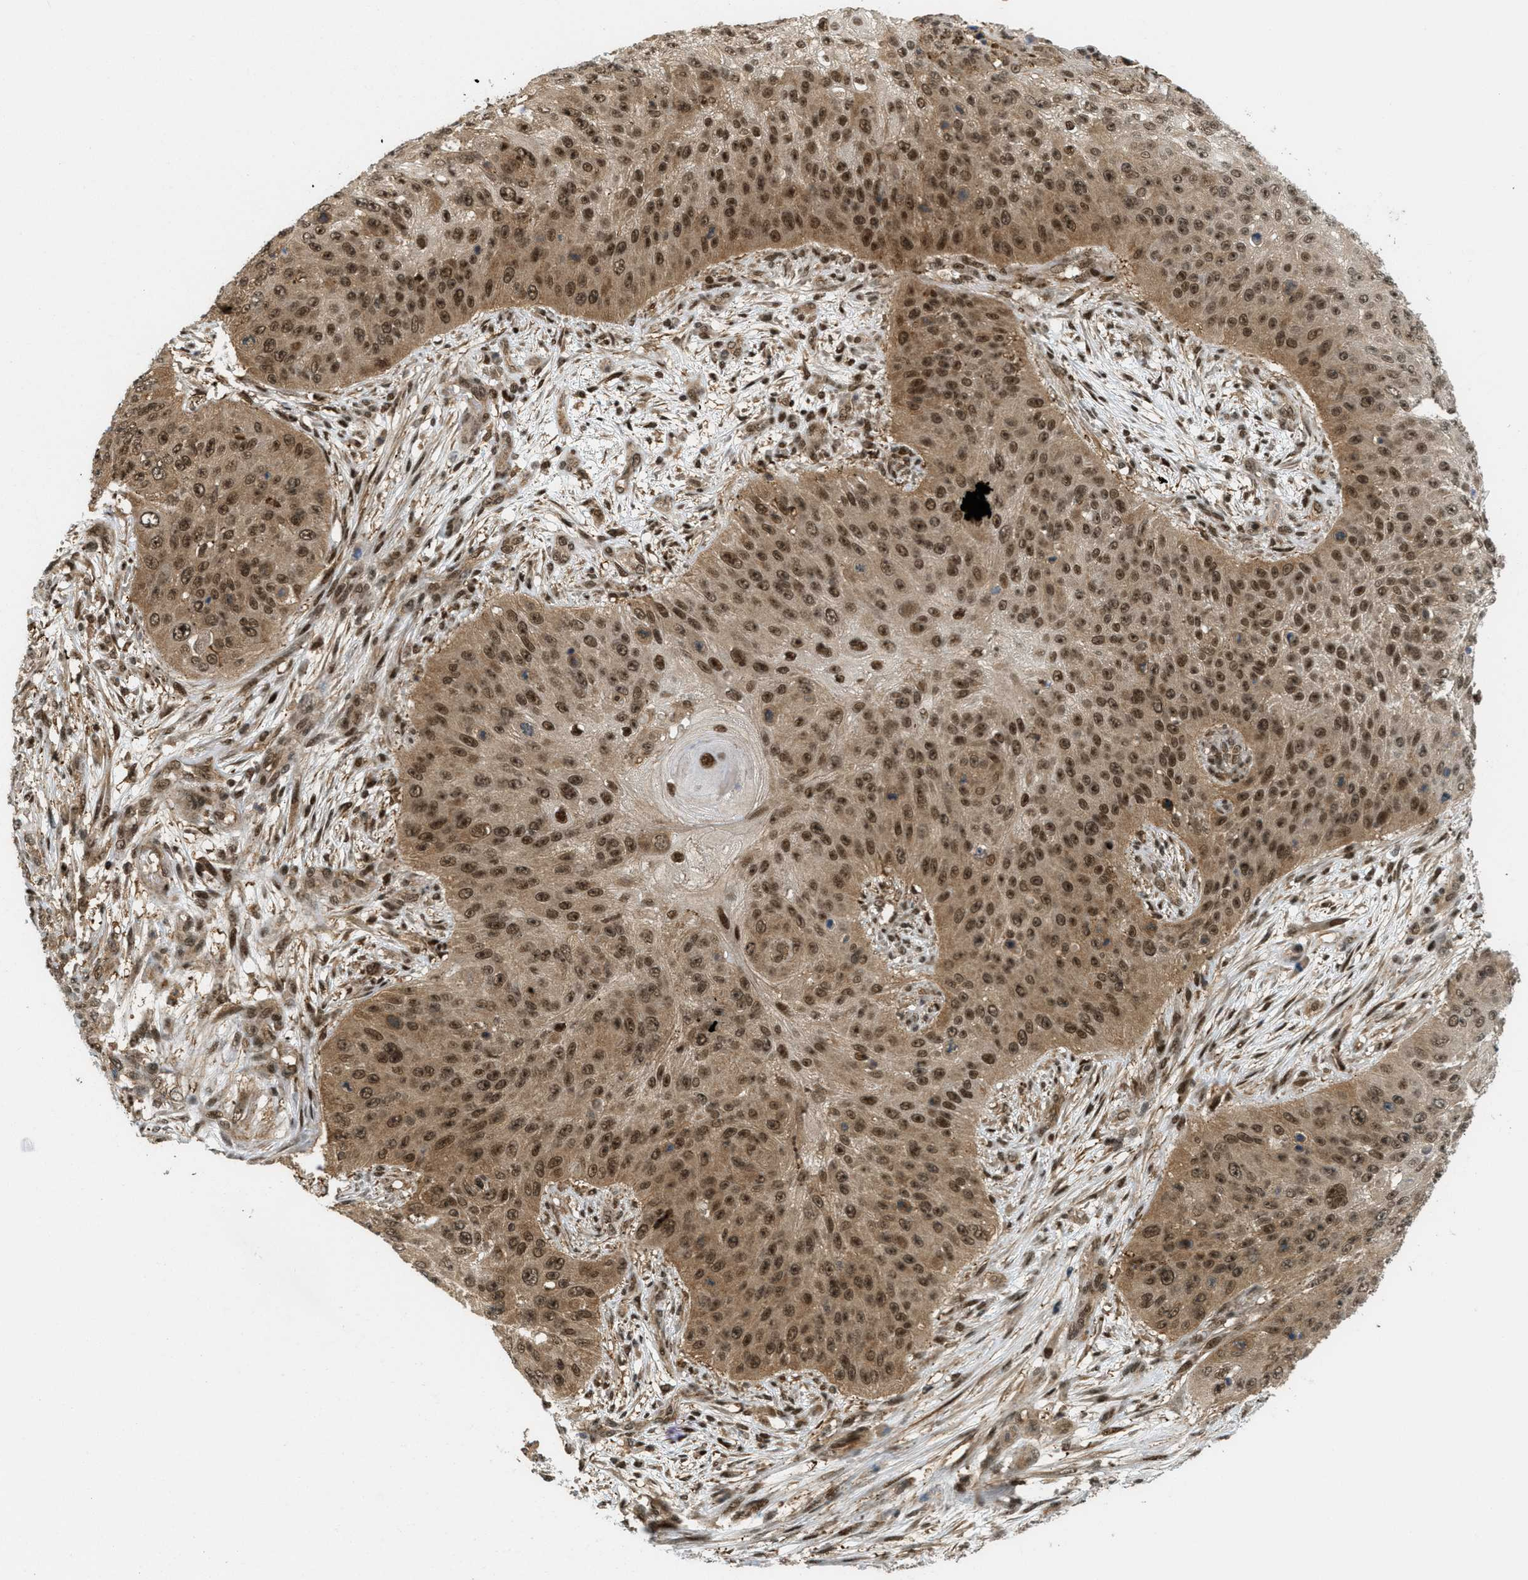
{"staining": {"intensity": "strong", "quantity": ">75%", "location": "cytoplasmic/membranous,nuclear"}, "tissue": "skin cancer", "cell_type": "Tumor cells", "image_type": "cancer", "snomed": [{"axis": "morphology", "description": "Squamous cell carcinoma, NOS"}, {"axis": "topography", "description": "Skin"}], "caption": "Strong cytoplasmic/membranous and nuclear protein expression is identified in approximately >75% of tumor cells in skin cancer. (DAB = brown stain, brightfield microscopy at high magnification).", "gene": "TLK1", "patient": {"sex": "female", "age": 80}}